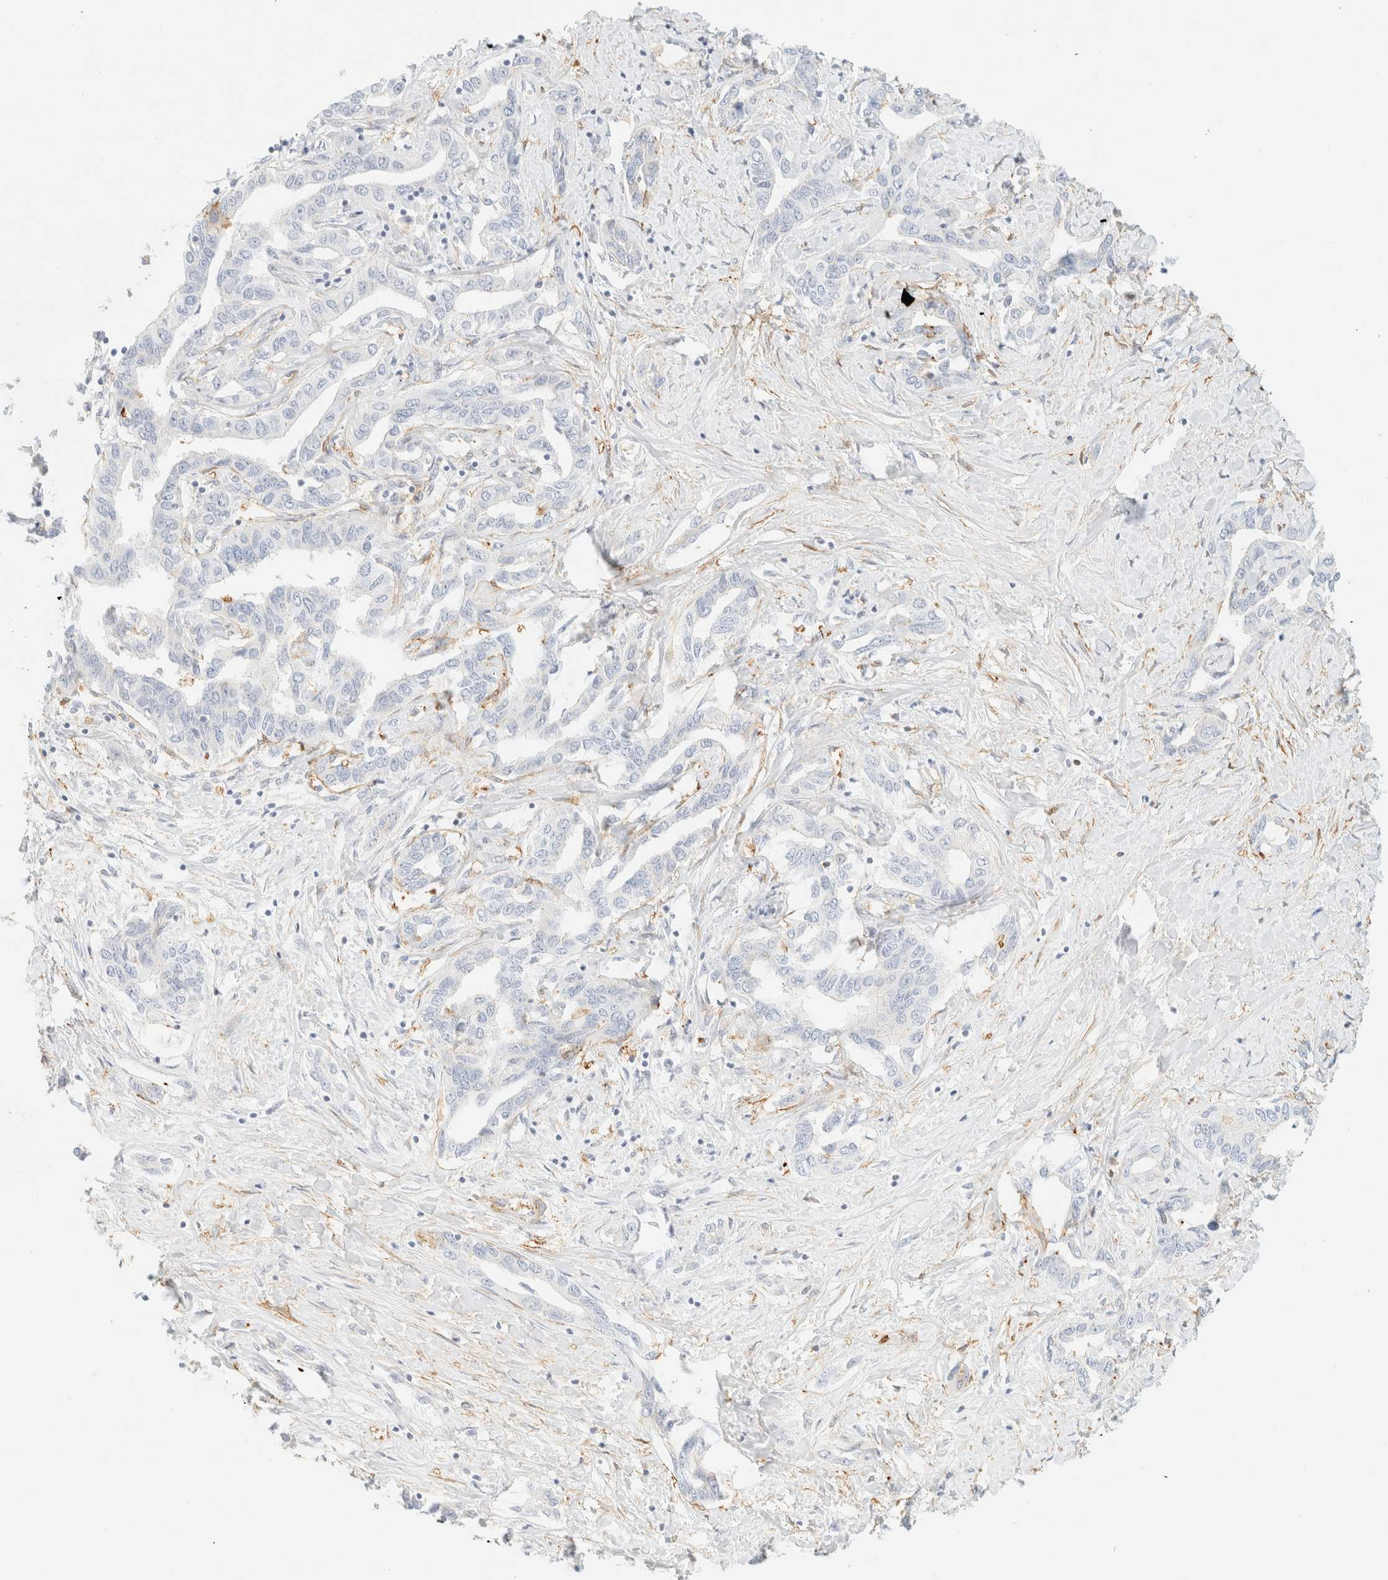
{"staining": {"intensity": "negative", "quantity": "none", "location": "none"}, "tissue": "liver cancer", "cell_type": "Tumor cells", "image_type": "cancer", "snomed": [{"axis": "morphology", "description": "Cholangiocarcinoma"}, {"axis": "topography", "description": "Liver"}], "caption": "A photomicrograph of liver cholangiocarcinoma stained for a protein reveals no brown staining in tumor cells.", "gene": "OTOP2", "patient": {"sex": "male", "age": 59}}